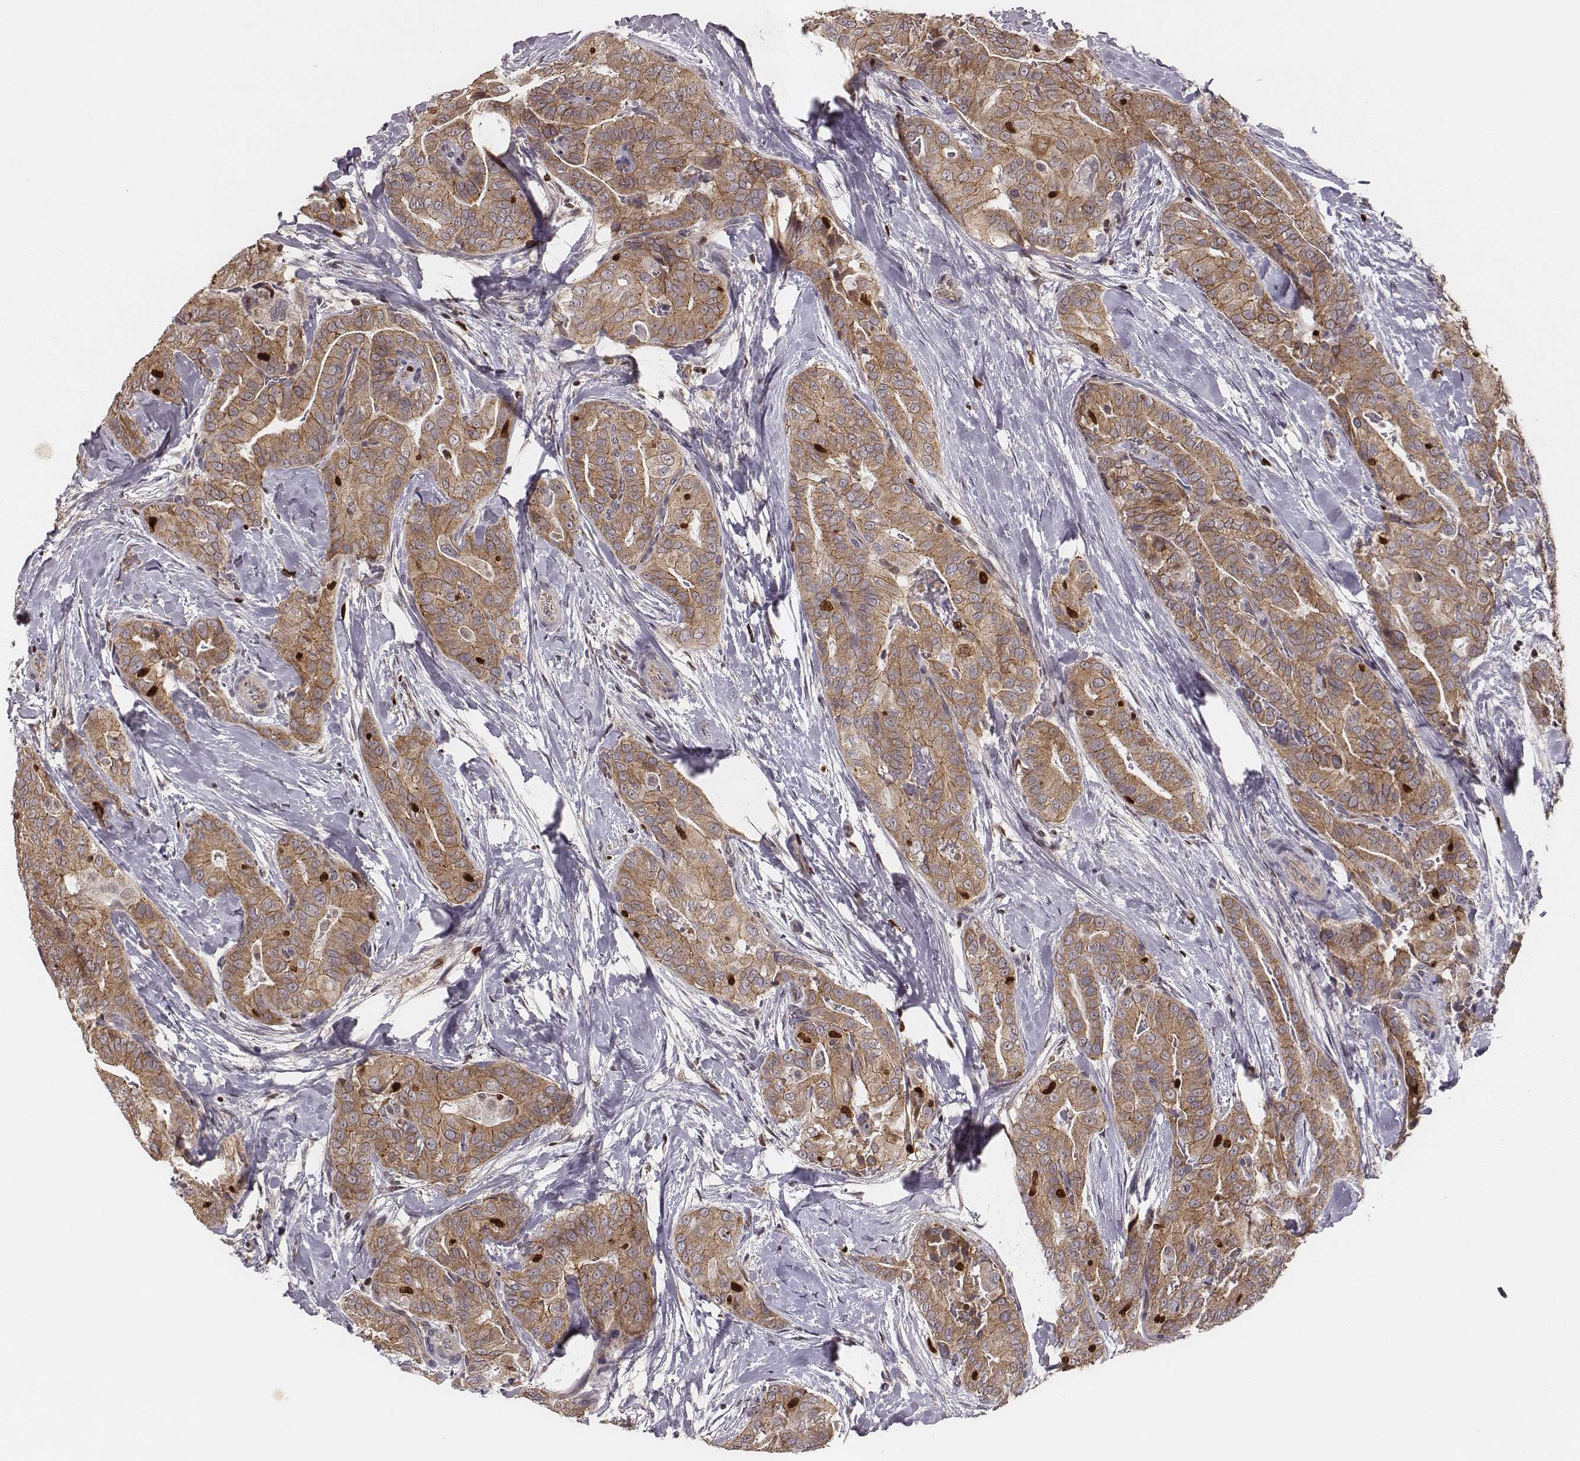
{"staining": {"intensity": "moderate", "quantity": ">75%", "location": "cytoplasmic/membranous"}, "tissue": "thyroid cancer", "cell_type": "Tumor cells", "image_type": "cancer", "snomed": [{"axis": "morphology", "description": "Papillary adenocarcinoma, NOS"}, {"axis": "topography", "description": "Thyroid gland"}], "caption": "Papillary adenocarcinoma (thyroid) tissue demonstrates moderate cytoplasmic/membranous expression in about >75% of tumor cells", "gene": "WDR59", "patient": {"sex": "male", "age": 61}}